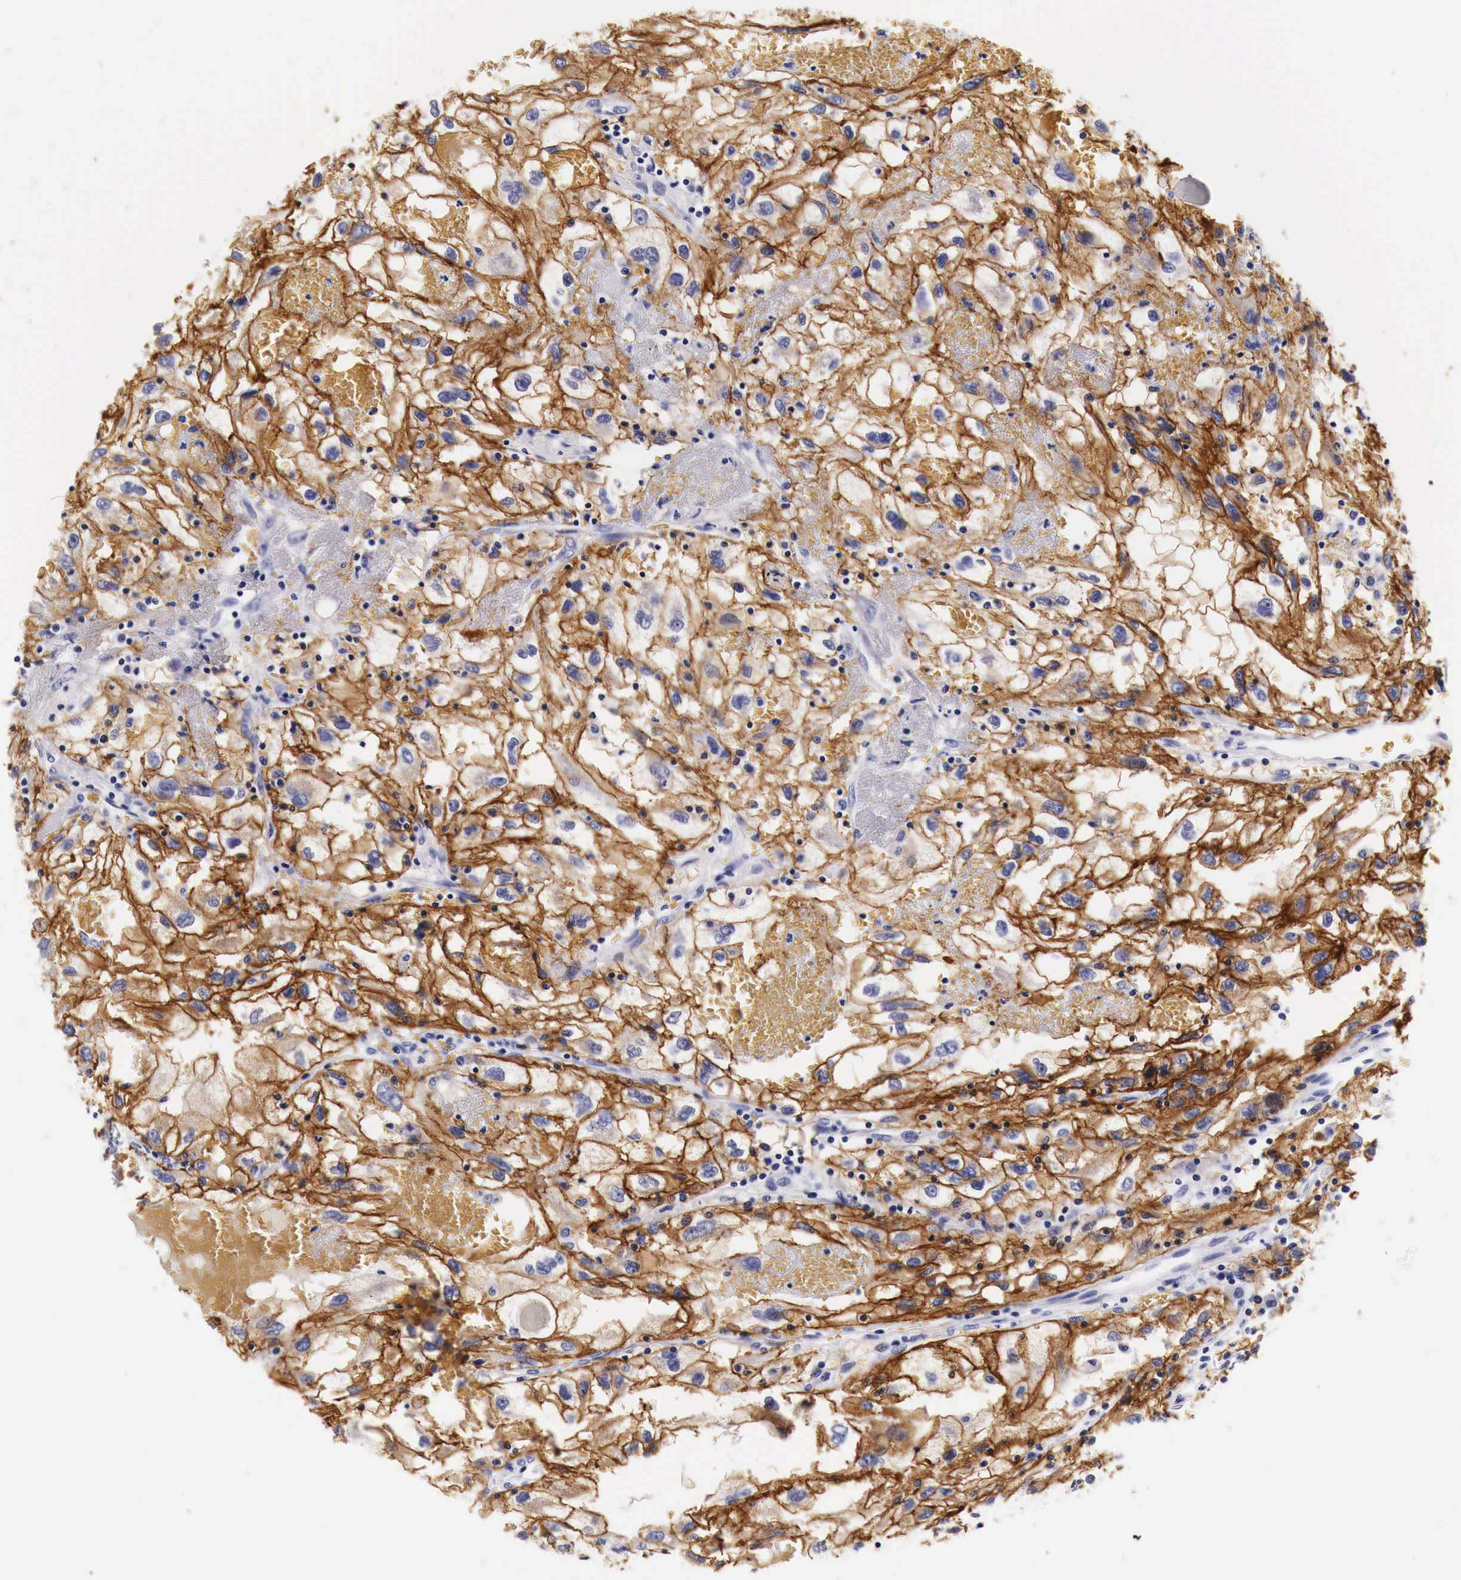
{"staining": {"intensity": "strong", "quantity": ">75%", "location": "cytoplasmic/membranous"}, "tissue": "renal cancer", "cell_type": "Tumor cells", "image_type": "cancer", "snomed": [{"axis": "morphology", "description": "Normal tissue, NOS"}, {"axis": "morphology", "description": "Adenocarcinoma, NOS"}, {"axis": "topography", "description": "Kidney"}], "caption": "A photomicrograph showing strong cytoplasmic/membranous expression in approximately >75% of tumor cells in renal cancer (adenocarcinoma), as visualized by brown immunohistochemical staining.", "gene": "EGFR", "patient": {"sex": "male", "age": 71}}